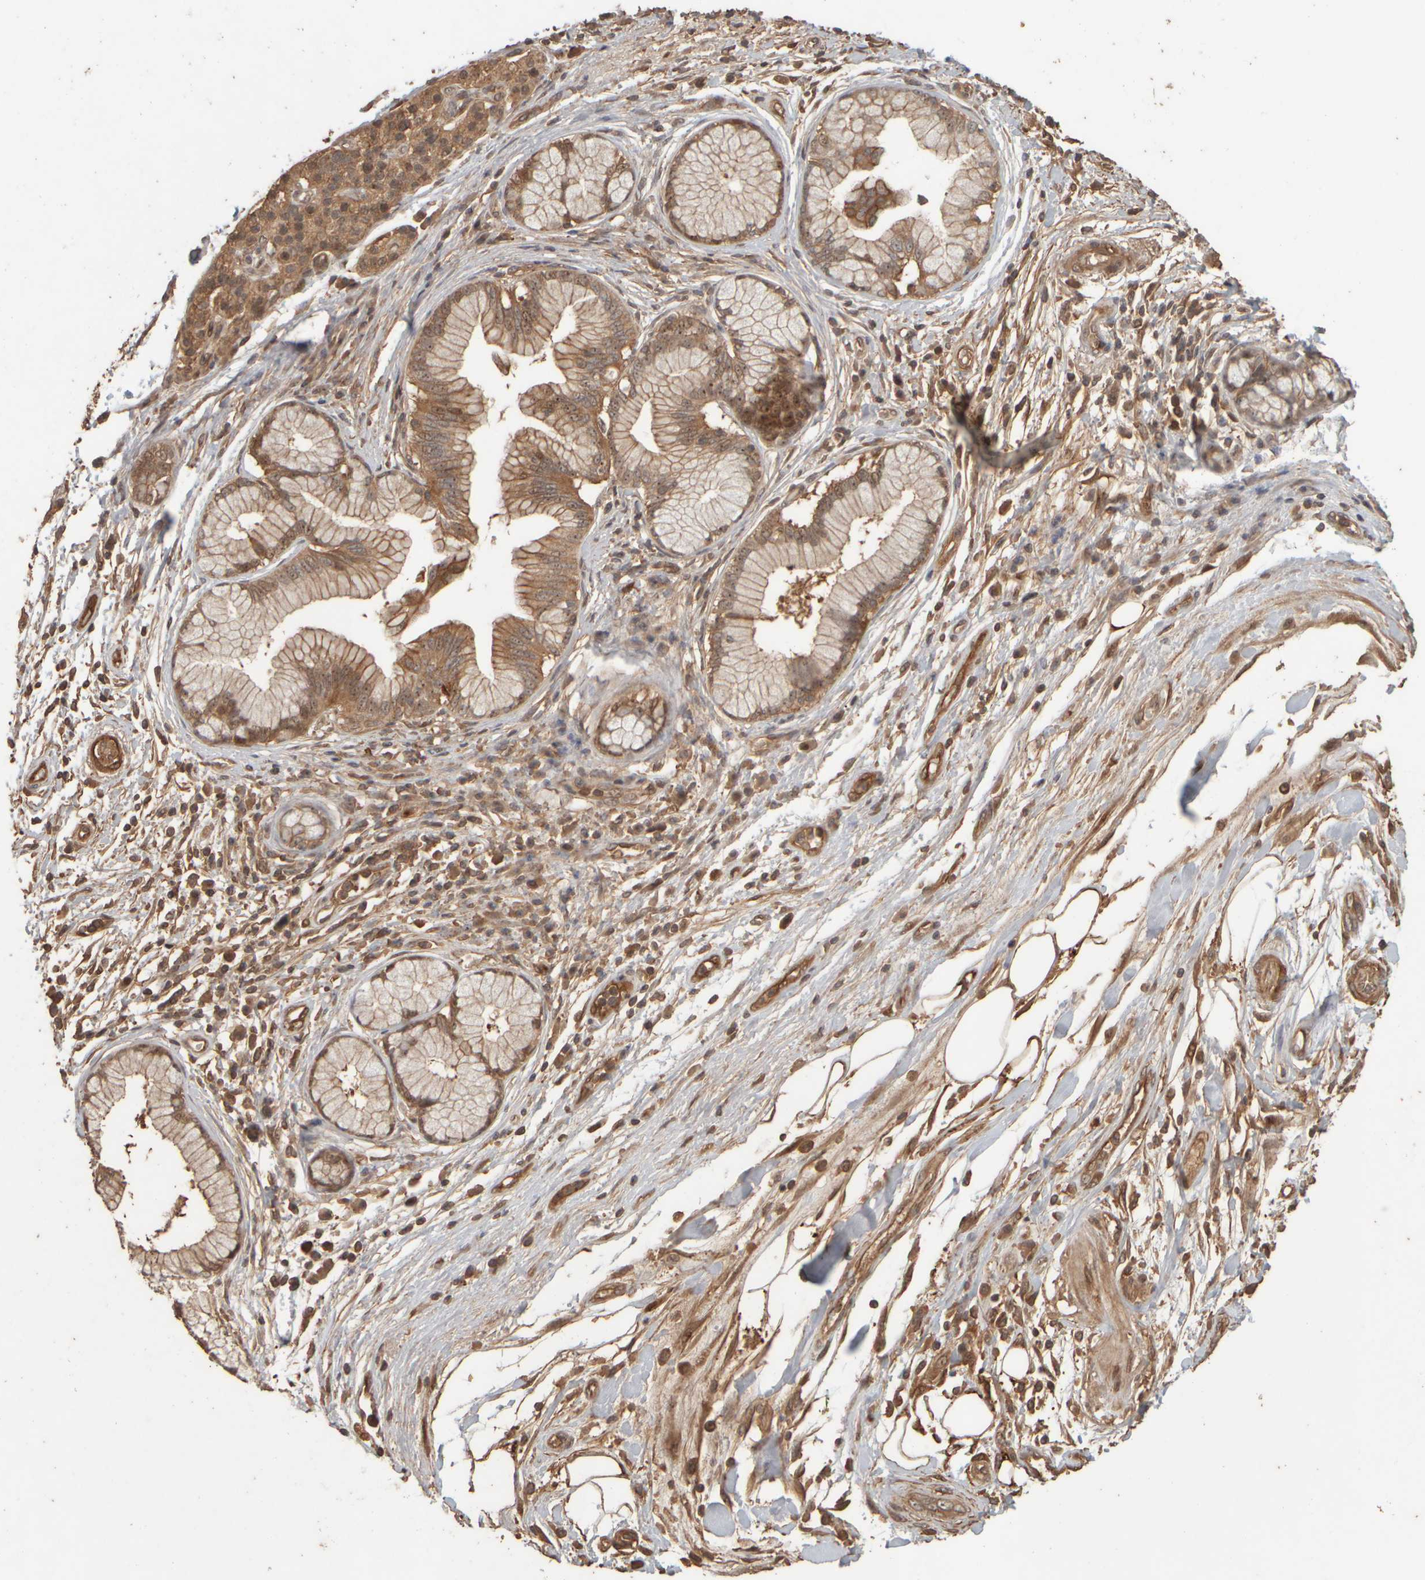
{"staining": {"intensity": "moderate", "quantity": ">75%", "location": "cytoplasmic/membranous,nuclear"}, "tissue": "pancreatic cancer", "cell_type": "Tumor cells", "image_type": "cancer", "snomed": [{"axis": "morphology", "description": "Adenocarcinoma, NOS"}, {"axis": "topography", "description": "Pancreas"}], "caption": "DAB immunohistochemical staining of pancreatic adenocarcinoma demonstrates moderate cytoplasmic/membranous and nuclear protein expression in approximately >75% of tumor cells.", "gene": "SPHK1", "patient": {"sex": "female", "age": 70}}